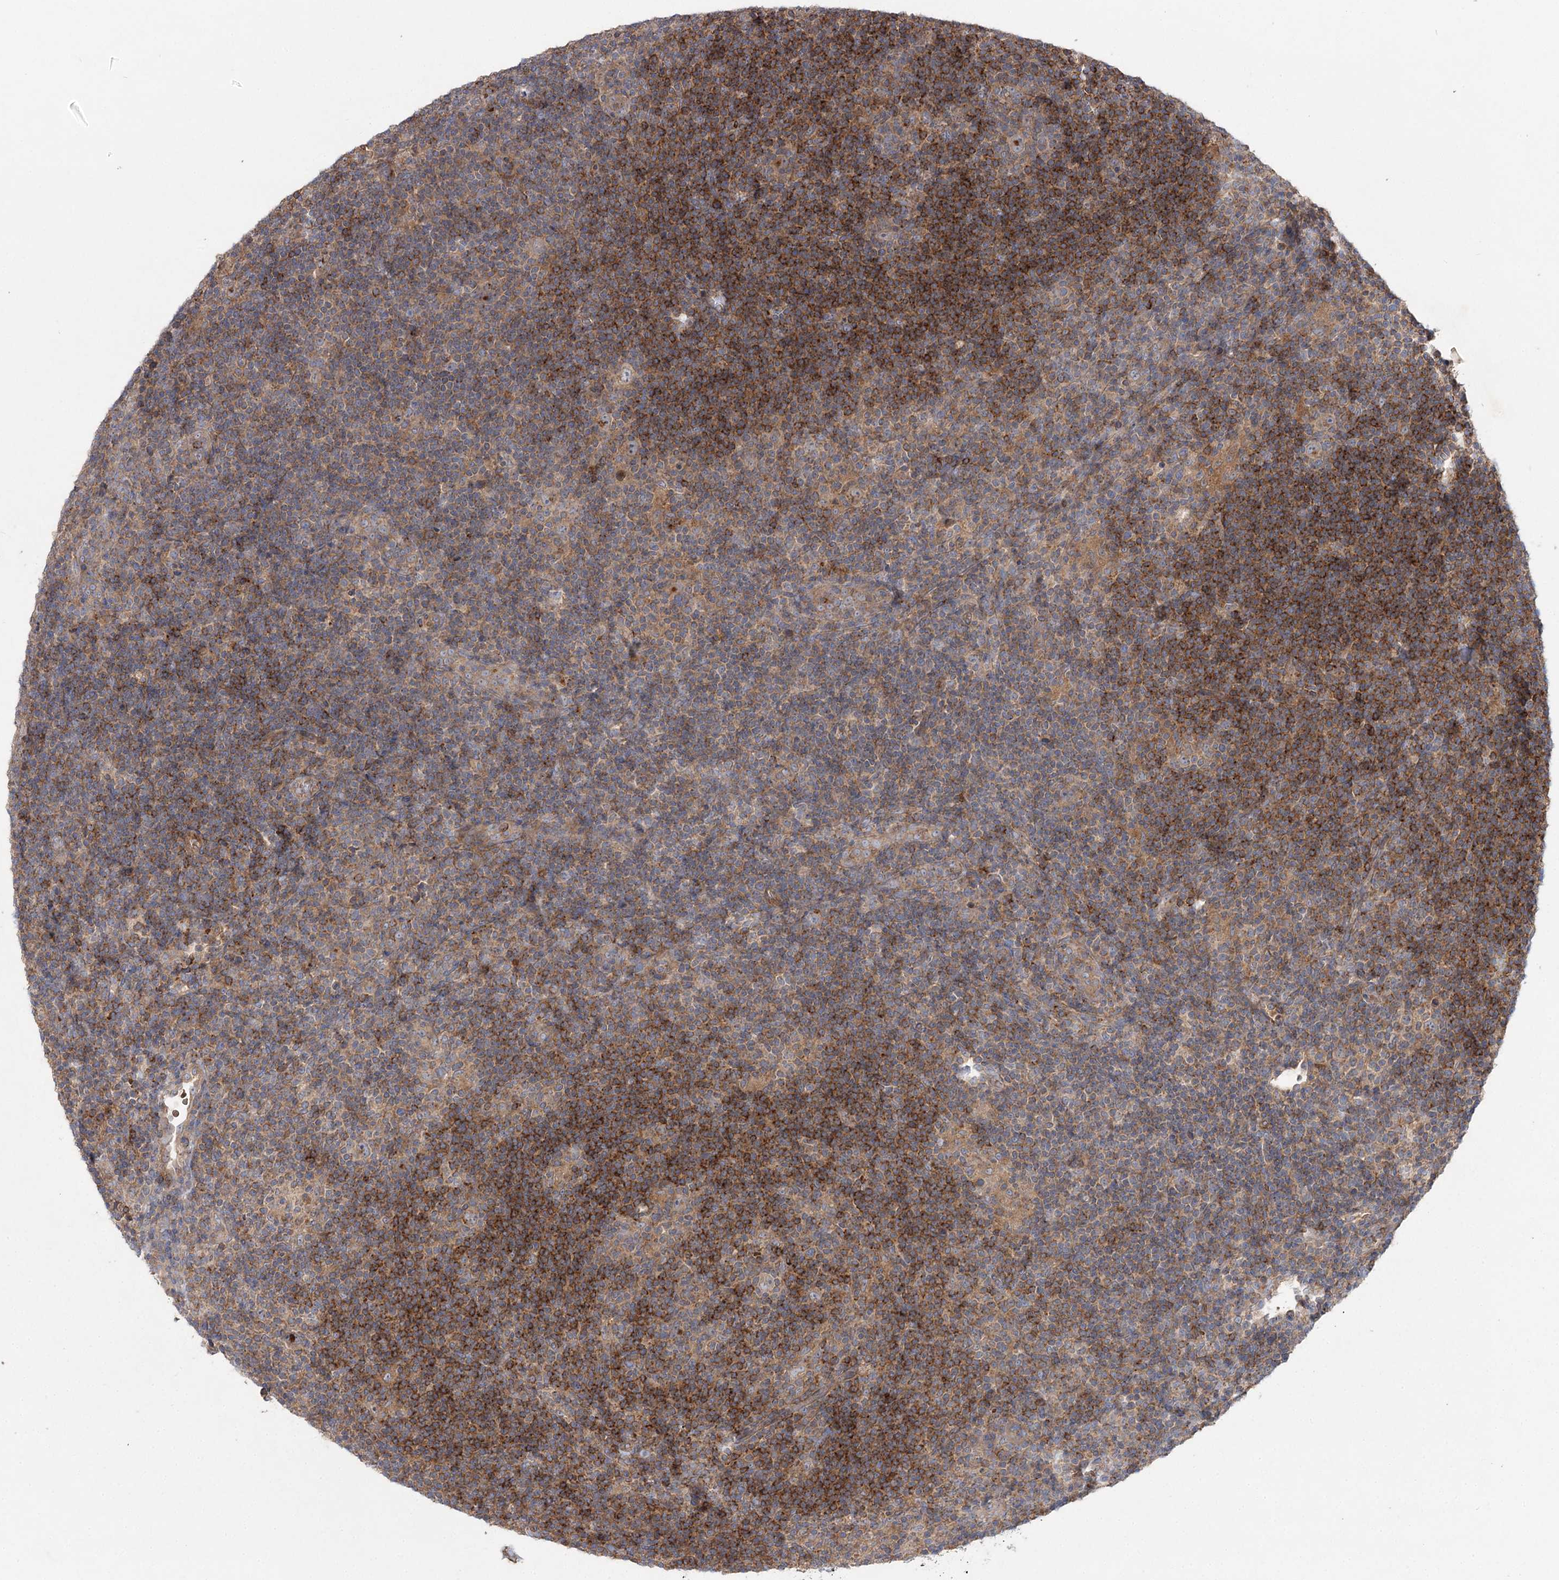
{"staining": {"intensity": "moderate", "quantity": ">75%", "location": "cytoplasmic/membranous"}, "tissue": "lymphoma", "cell_type": "Tumor cells", "image_type": "cancer", "snomed": [{"axis": "morphology", "description": "Hodgkin's disease, NOS"}, {"axis": "topography", "description": "Lymph node"}], "caption": "Hodgkin's disease stained with IHC shows moderate cytoplasmic/membranous expression in about >75% of tumor cells.", "gene": "KIAA0825", "patient": {"sex": "female", "age": 57}}